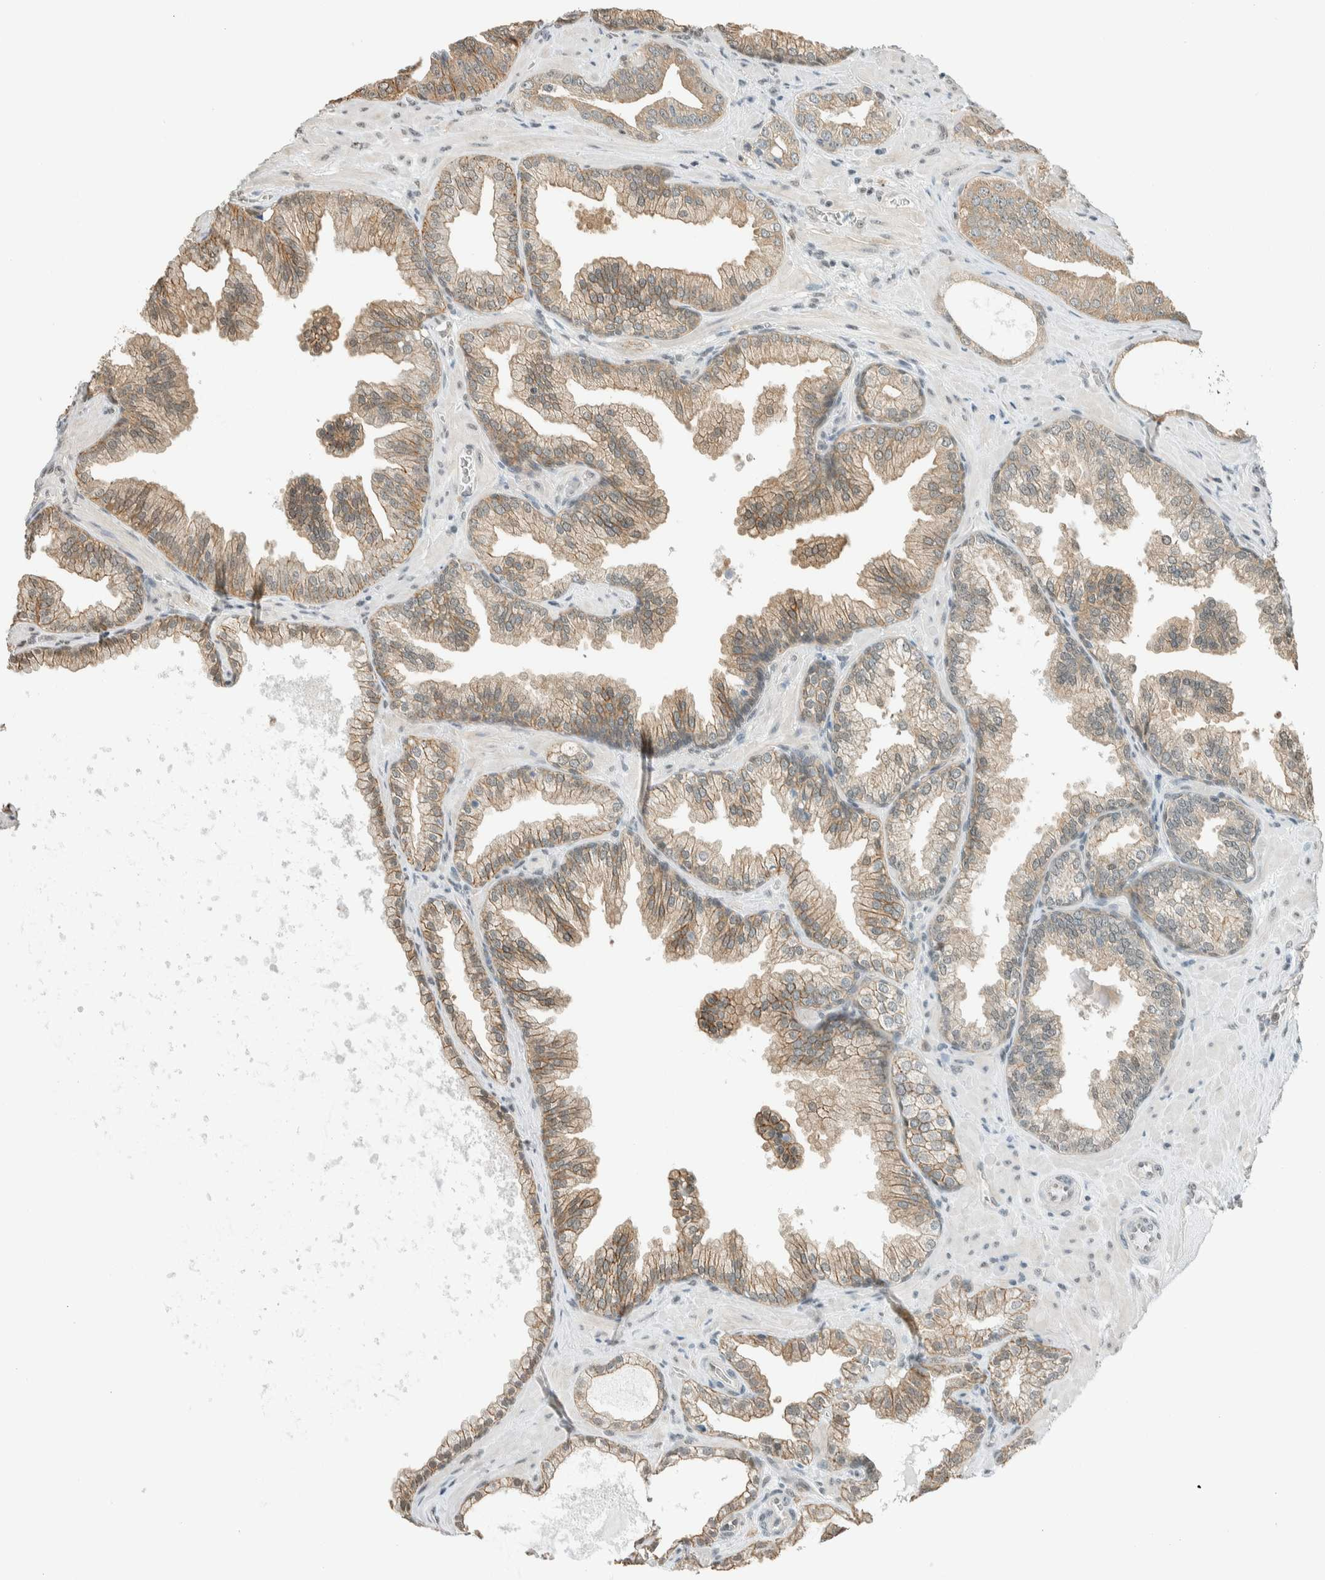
{"staining": {"intensity": "weak", "quantity": ">75%", "location": "cytoplasmic/membranous"}, "tissue": "prostate cancer", "cell_type": "Tumor cells", "image_type": "cancer", "snomed": [{"axis": "morphology", "description": "Adenocarcinoma, Low grade"}, {"axis": "topography", "description": "Prostate"}], "caption": "Immunohistochemical staining of human low-grade adenocarcinoma (prostate) exhibits low levels of weak cytoplasmic/membranous protein expression in approximately >75% of tumor cells. (DAB (3,3'-diaminobenzidine) = brown stain, brightfield microscopy at high magnification).", "gene": "NIBAN2", "patient": {"sex": "male", "age": 62}}